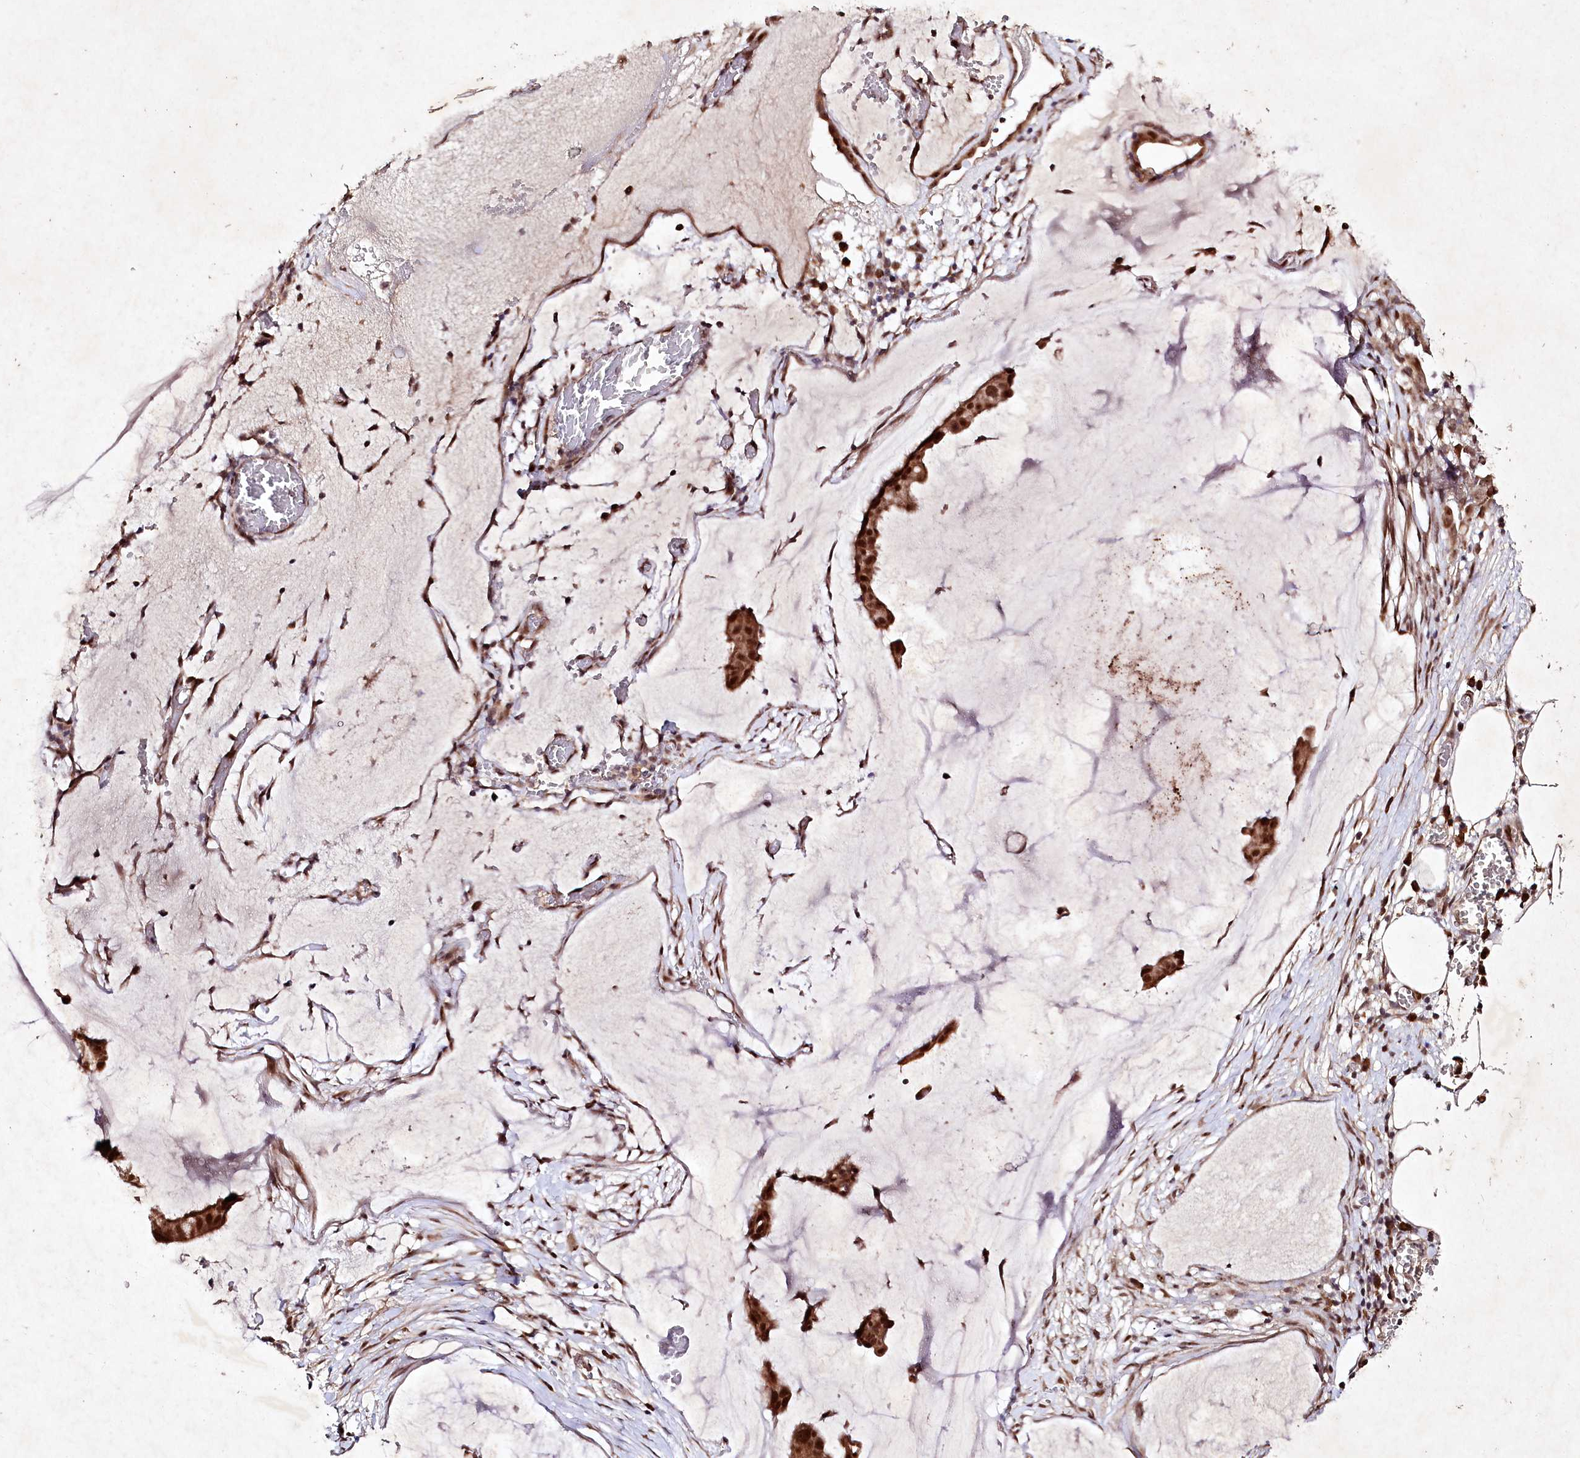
{"staining": {"intensity": "strong", "quantity": ">75%", "location": "cytoplasmic/membranous,nuclear"}, "tissue": "ovarian cancer", "cell_type": "Tumor cells", "image_type": "cancer", "snomed": [{"axis": "morphology", "description": "Cystadenocarcinoma, mucinous, NOS"}, {"axis": "topography", "description": "Ovary"}], "caption": "This is an image of IHC staining of mucinous cystadenocarcinoma (ovarian), which shows strong expression in the cytoplasmic/membranous and nuclear of tumor cells.", "gene": "DMP1", "patient": {"sex": "female", "age": 73}}